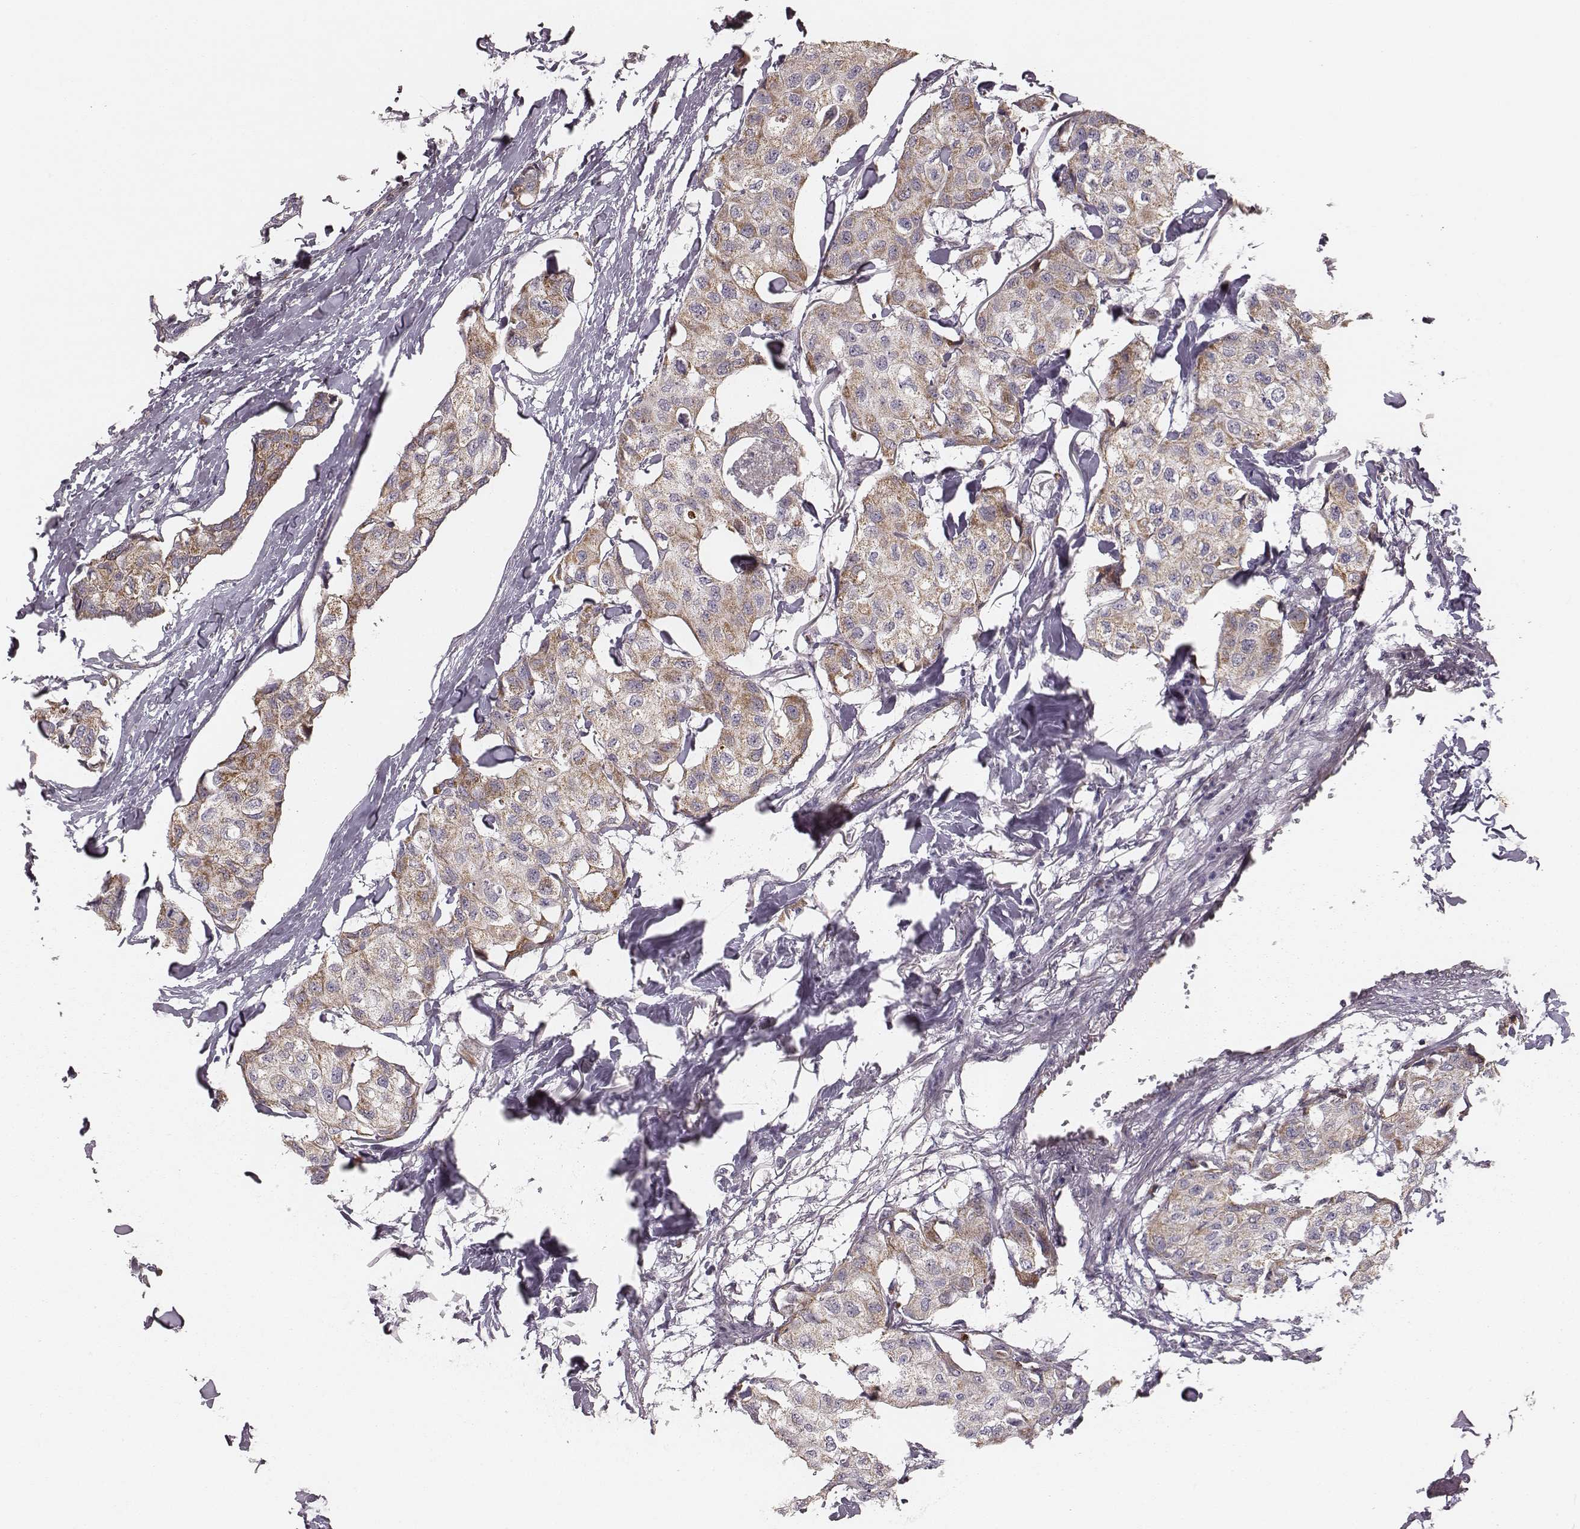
{"staining": {"intensity": "moderate", "quantity": "25%-75%", "location": "cytoplasmic/membranous"}, "tissue": "breast cancer", "cell_type": "Tumor cells", "image_type": "cancer", "snomed": [{"axis": "morphology", "description": "Duct carcinoma"}, {"axis": "topography", "description": "Breast"}], "caption": "IHC (DAB (3,3'-diaminobenzidine)) staining of human breast invasive ductal carcinoma reveals moderate cytoplasmic/membranous protein expression in approximately 25%-75% of tumor cells. The protein is shown in brown color, while the nuclei are stained blue.", "gene": "TUFM", "patient": {"sex": "female", "age": 80}}